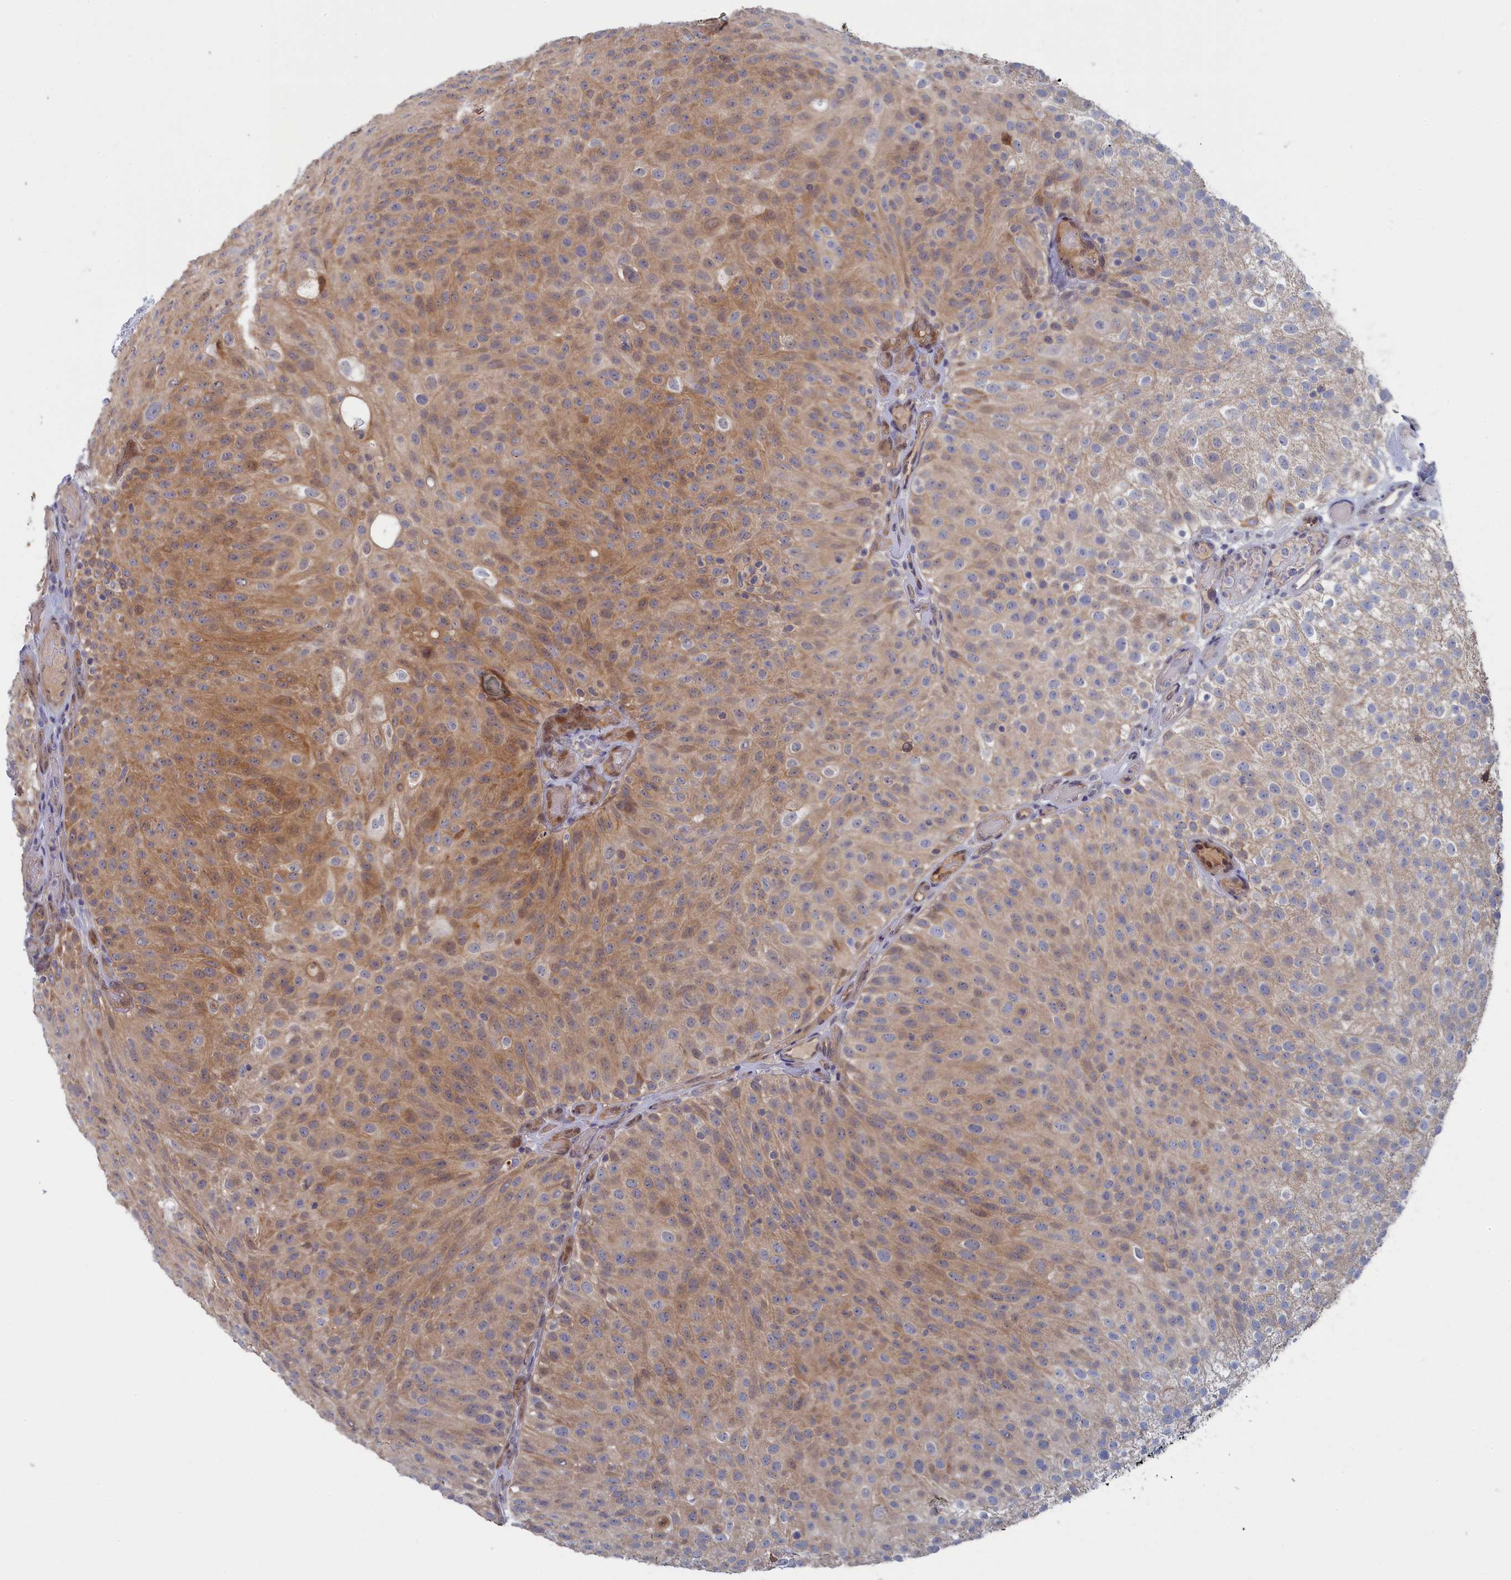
{"staining": {"intensity": "weak", "quantity": "25%-75%", "location": "cytoplasmic/membranous"}, "tissue": "urothelial cancer", "cell_type": "Tumor cells", "image_type": "cancer", "snomed": [{"axis": "morphology", "description": "Urothelial carcinoma, Low grade"}, {"axis": "topography", "description": "Urinary bladder"}], "caption": "This histopathology image displays immunohistochemistry (IHC) staining of urothelial carcinoma (low-grade), with low weak cytoplasmic/membranous staining in approximately 25%-75% of tumor cells.", "gene": "IRGQ", "patient": {"sex": "male", "age": 78}}